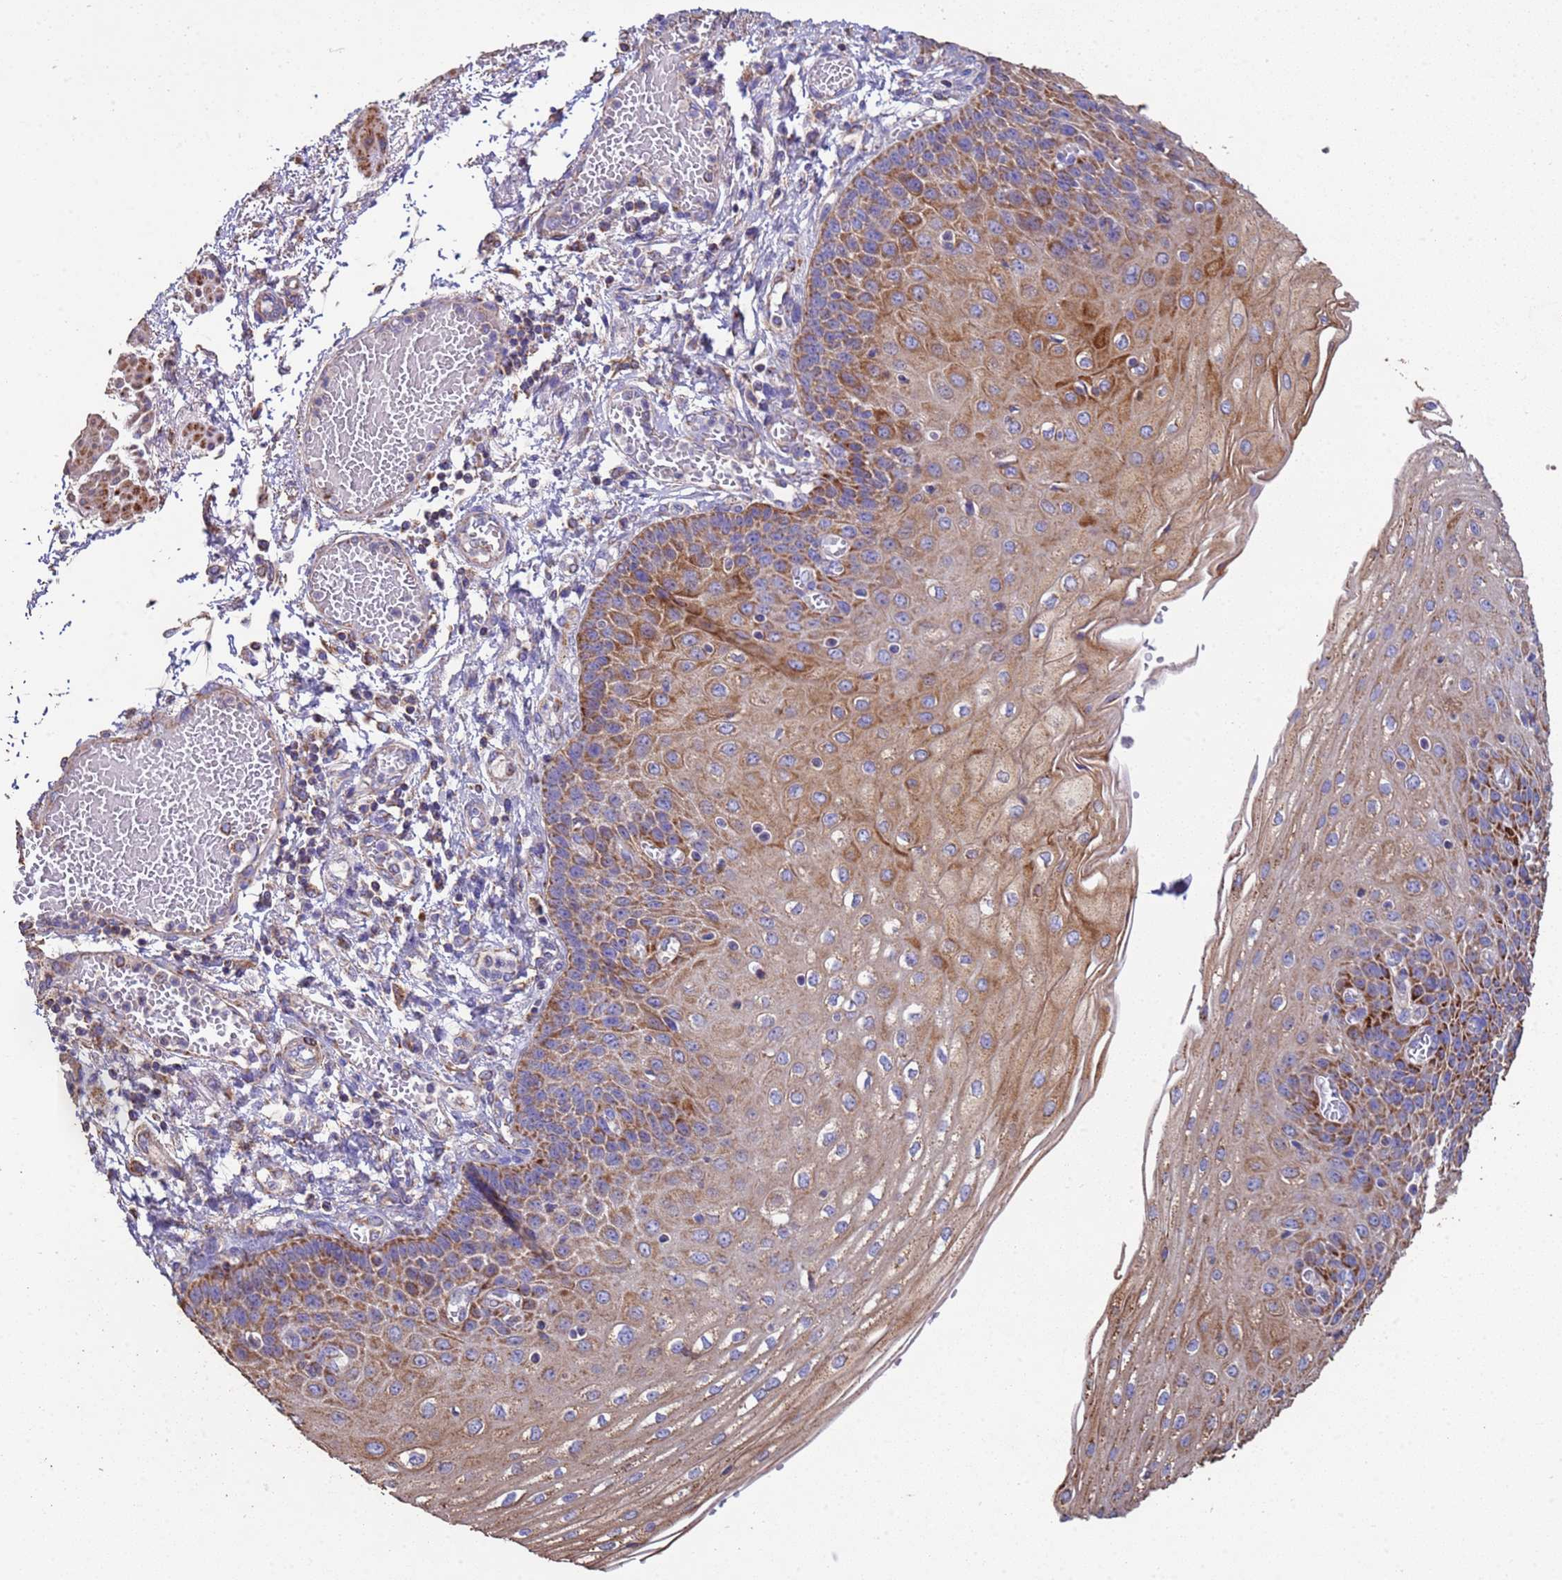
{"staining": {"intensity": "moderate", "quantity": ">75%", "location": "cytoplasmic/membranous"}, "tissue": "esophagus", "cell_type": "Squamous epithelial cells", "image_type": "normal", "snomed": [{"axis": "morphology", "description": "Normal tissue, NOS"}, {"axis": "topography", "description": "Esophagus"}], "caption": "Immunohistochemistry (IHC) photomicrograph of normal esophagus: esophagus stained using IHC exhibits medium levels of moderate protein expression localized specifically in the cytoplasmic/membranous of squamous epithelial cells, appearing as a cytoplasmic/membranous brown color.", "gene": "ZNFX1", "patient": {"sex": "male", "age": 81}}